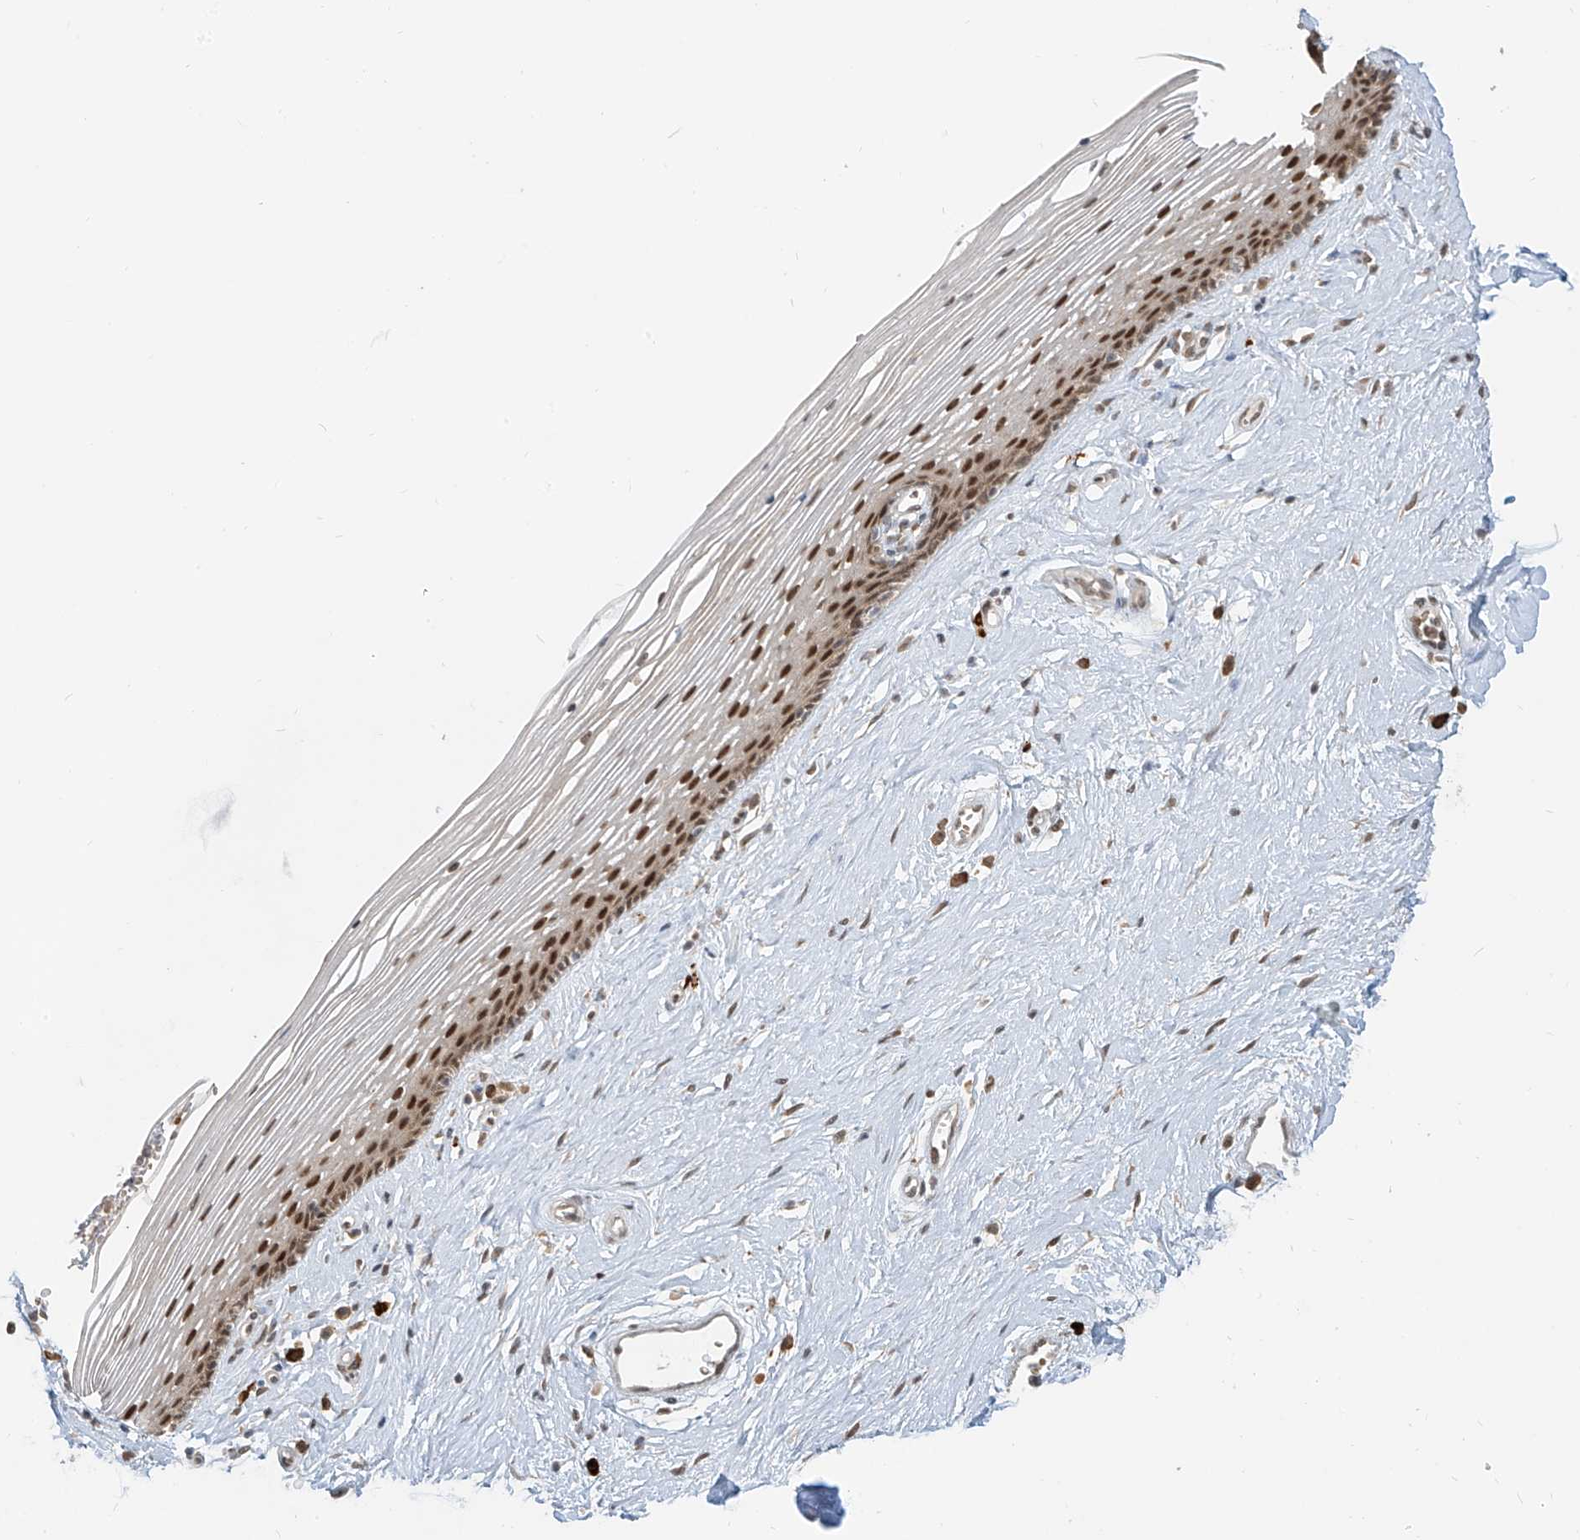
{"staining": {"intensity": "strong", "quantity": ">75%", "location": "nuclear"}, "tissue": "vagina", "cell_type": "Squamous epithelial cells", "image_type": "normal", "snomed": [{"axis": "morphology", "description": "Normal tissue, NOS"}, {"axis": "topography", "description": "Vagina"}], "caption": "Protein staining demonstrates strong nuclear expression in approximately >75% of squamous epithelial cells in normal vagina.", "gene": "ZMYM2", "patient": {"sex": "female", "age": 46}}